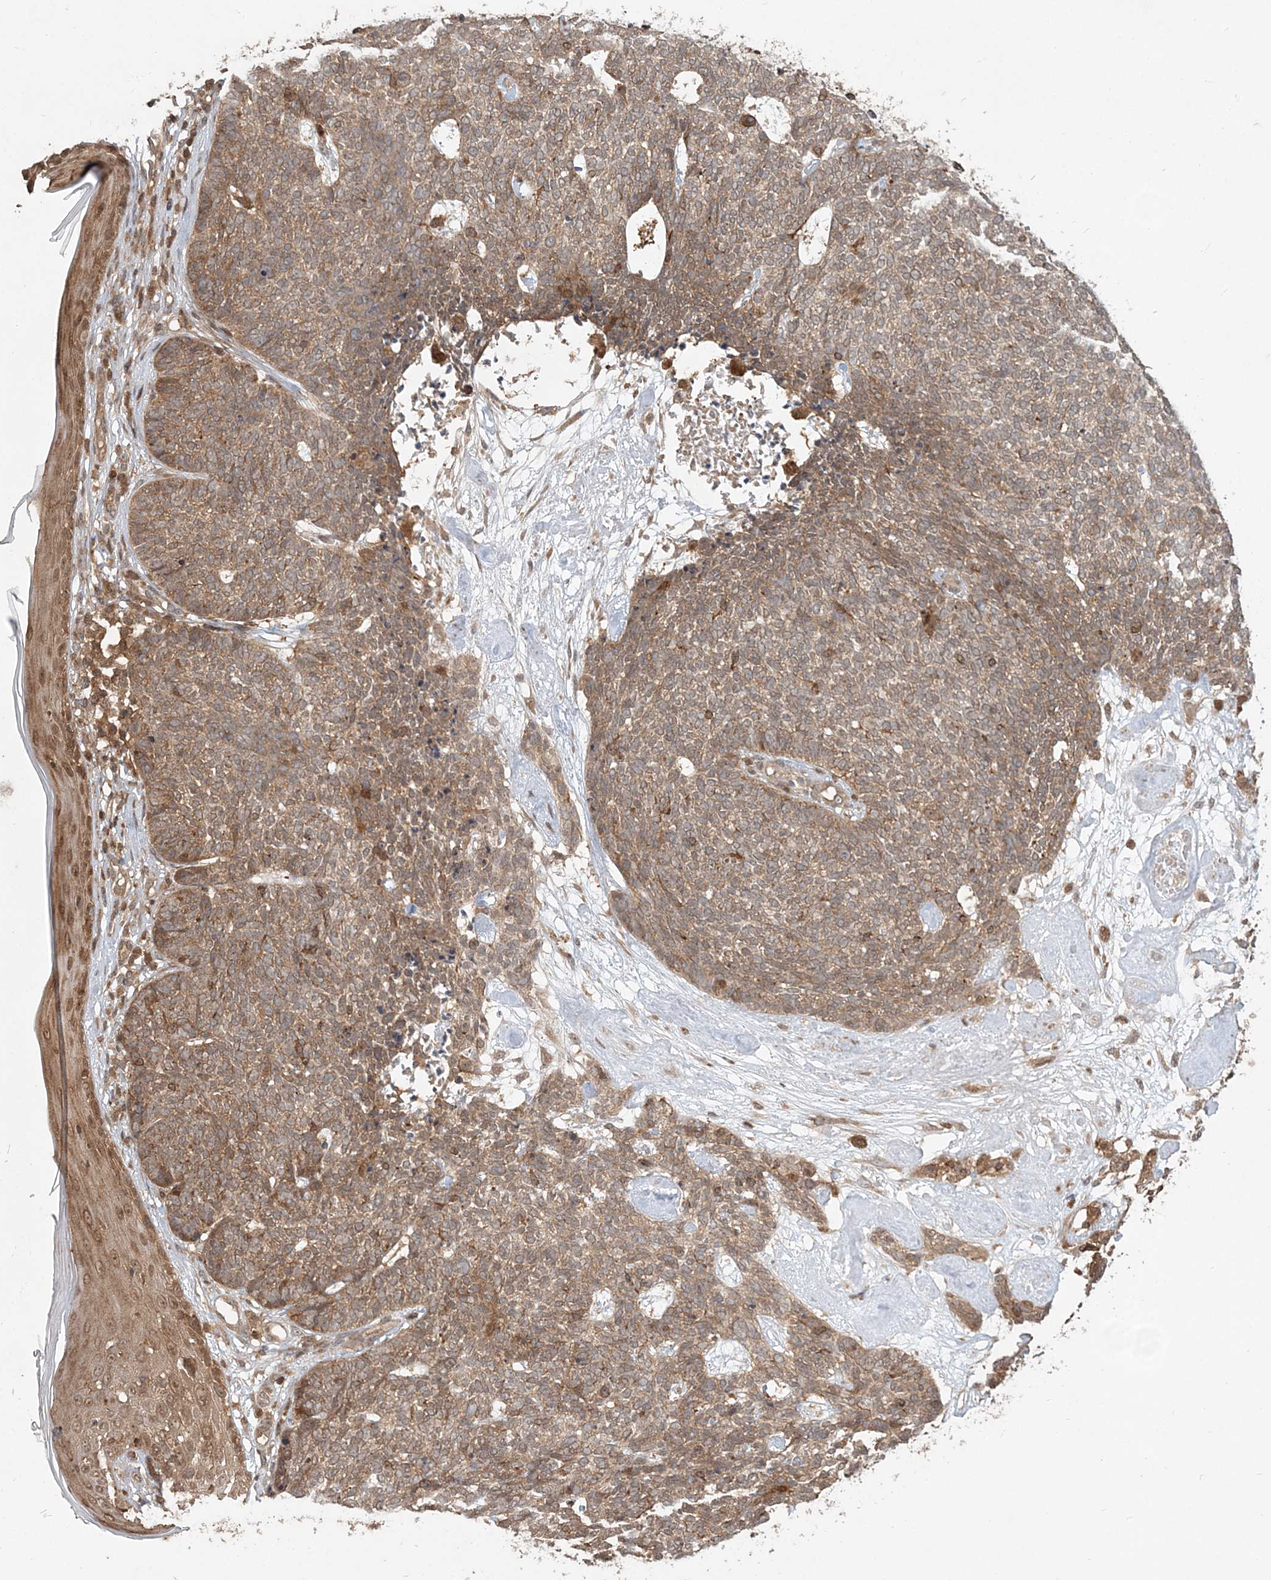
{"staining": {"intensity": "moderate", "quantity": ">75%", "location": "cytoplasmic/membranous"}, "tissue": "skin cancer", "cell_type": "Tumor cells", "image_type": "cancer", "snomed": [{"axis": "morphology", "description": "Basal cell carcinoma"}, {"axis": "topography", "description": "Skin"}], "caption": "IHC of human skin cancer (basal cell carcinoma) reveals medium levels of moderate cytoplasmic/membranous staining in approximately >75% of tumor cells.", "gene": "CAB39", "patient": {"sex": "female", "age": 84}}